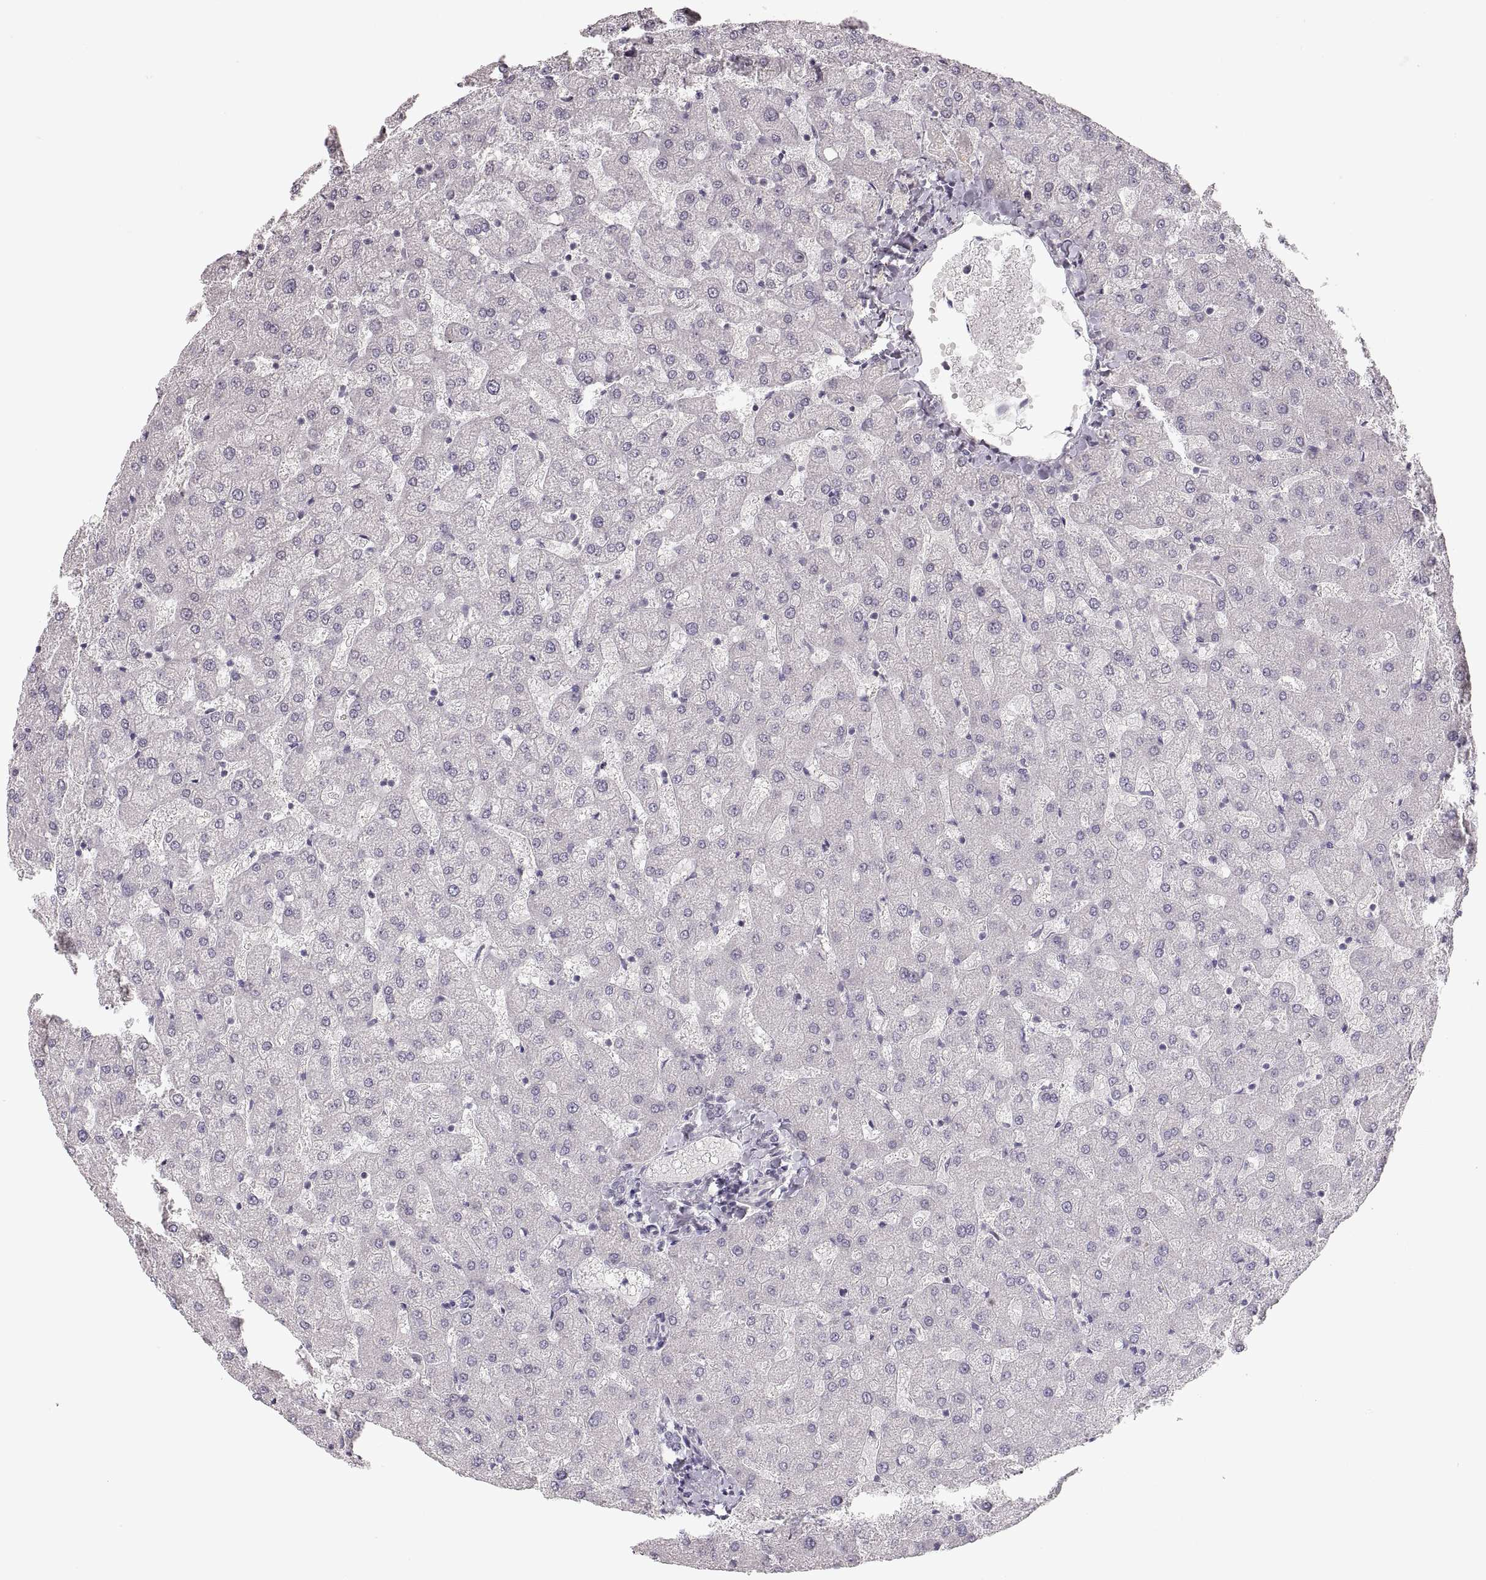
{"staining": {"intensity": "negative", "quantity": "none", "location": "none"}, "tissue": "liver", "cell_type": "Cholangiocytes", "image_type": "normal", "snomed": [{"axis": "morphology", "description": "Normal tissue, NOS"}, {"axis": "topography", "description": "Liver"}], "caption": "This is an immunohistochemistry photomicrograph of benign liver. There is no positivity in cholangiocytes.", "gene": "PCSK2", "patient": {"sex": "female", "age": 50}}